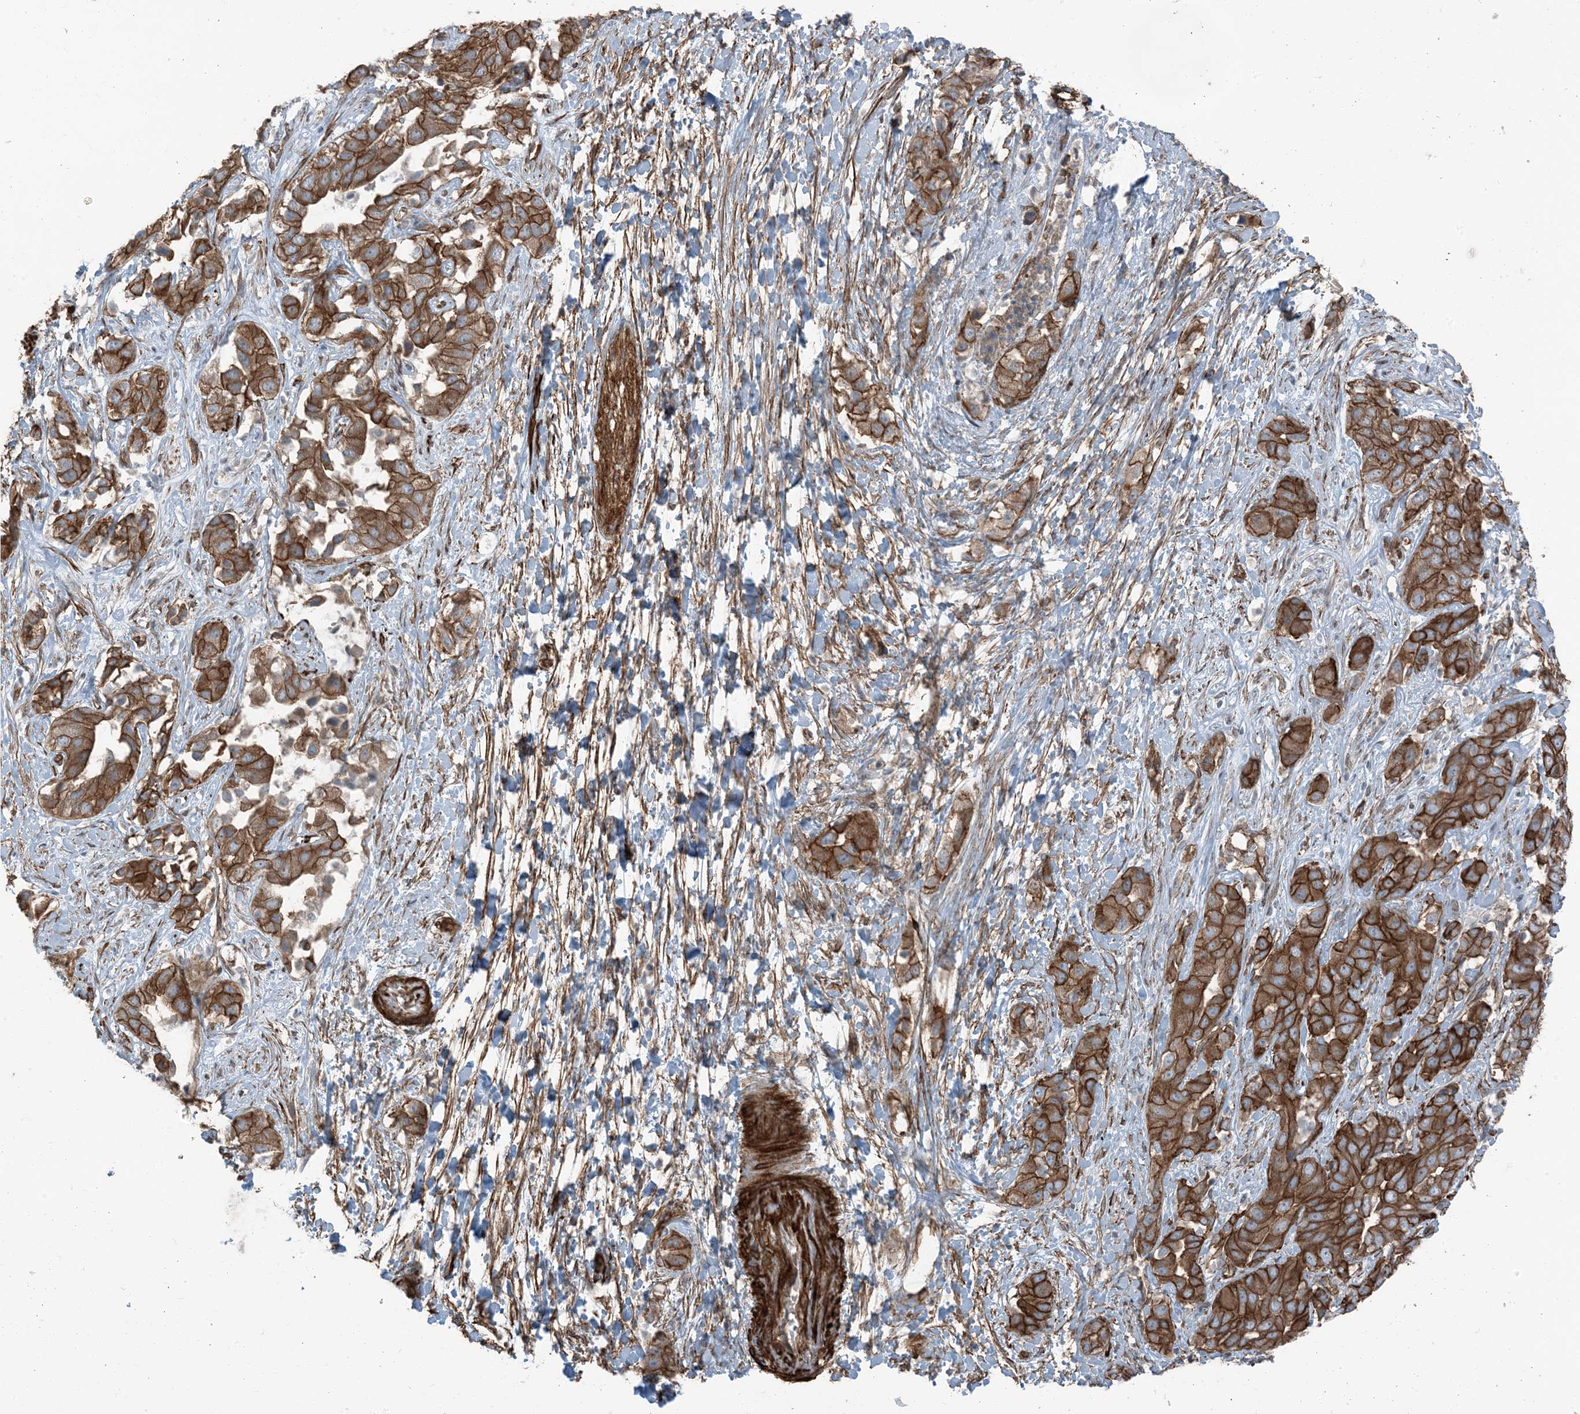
{"staining": {"intensity": "strong", "quantity": ">75%", "location": "cytoplasmic/membranous"}, "tissue": "liver cancer", "cell_type": "Tumor cells", "image_type": "cancer", "snomed": [{"axis": "morphology", "description": "Cholangiocarcinoma"}, {"axis": "topography", "description": "Liver"}], "caption": "Liver cancer (cholangiocarcinoma) tissue demonstrates strong cytoplasmic/membranous staining in about >75% of tumor cells", "gene": "ZFP90", "patient": {"sex": "female", "age": 52}}